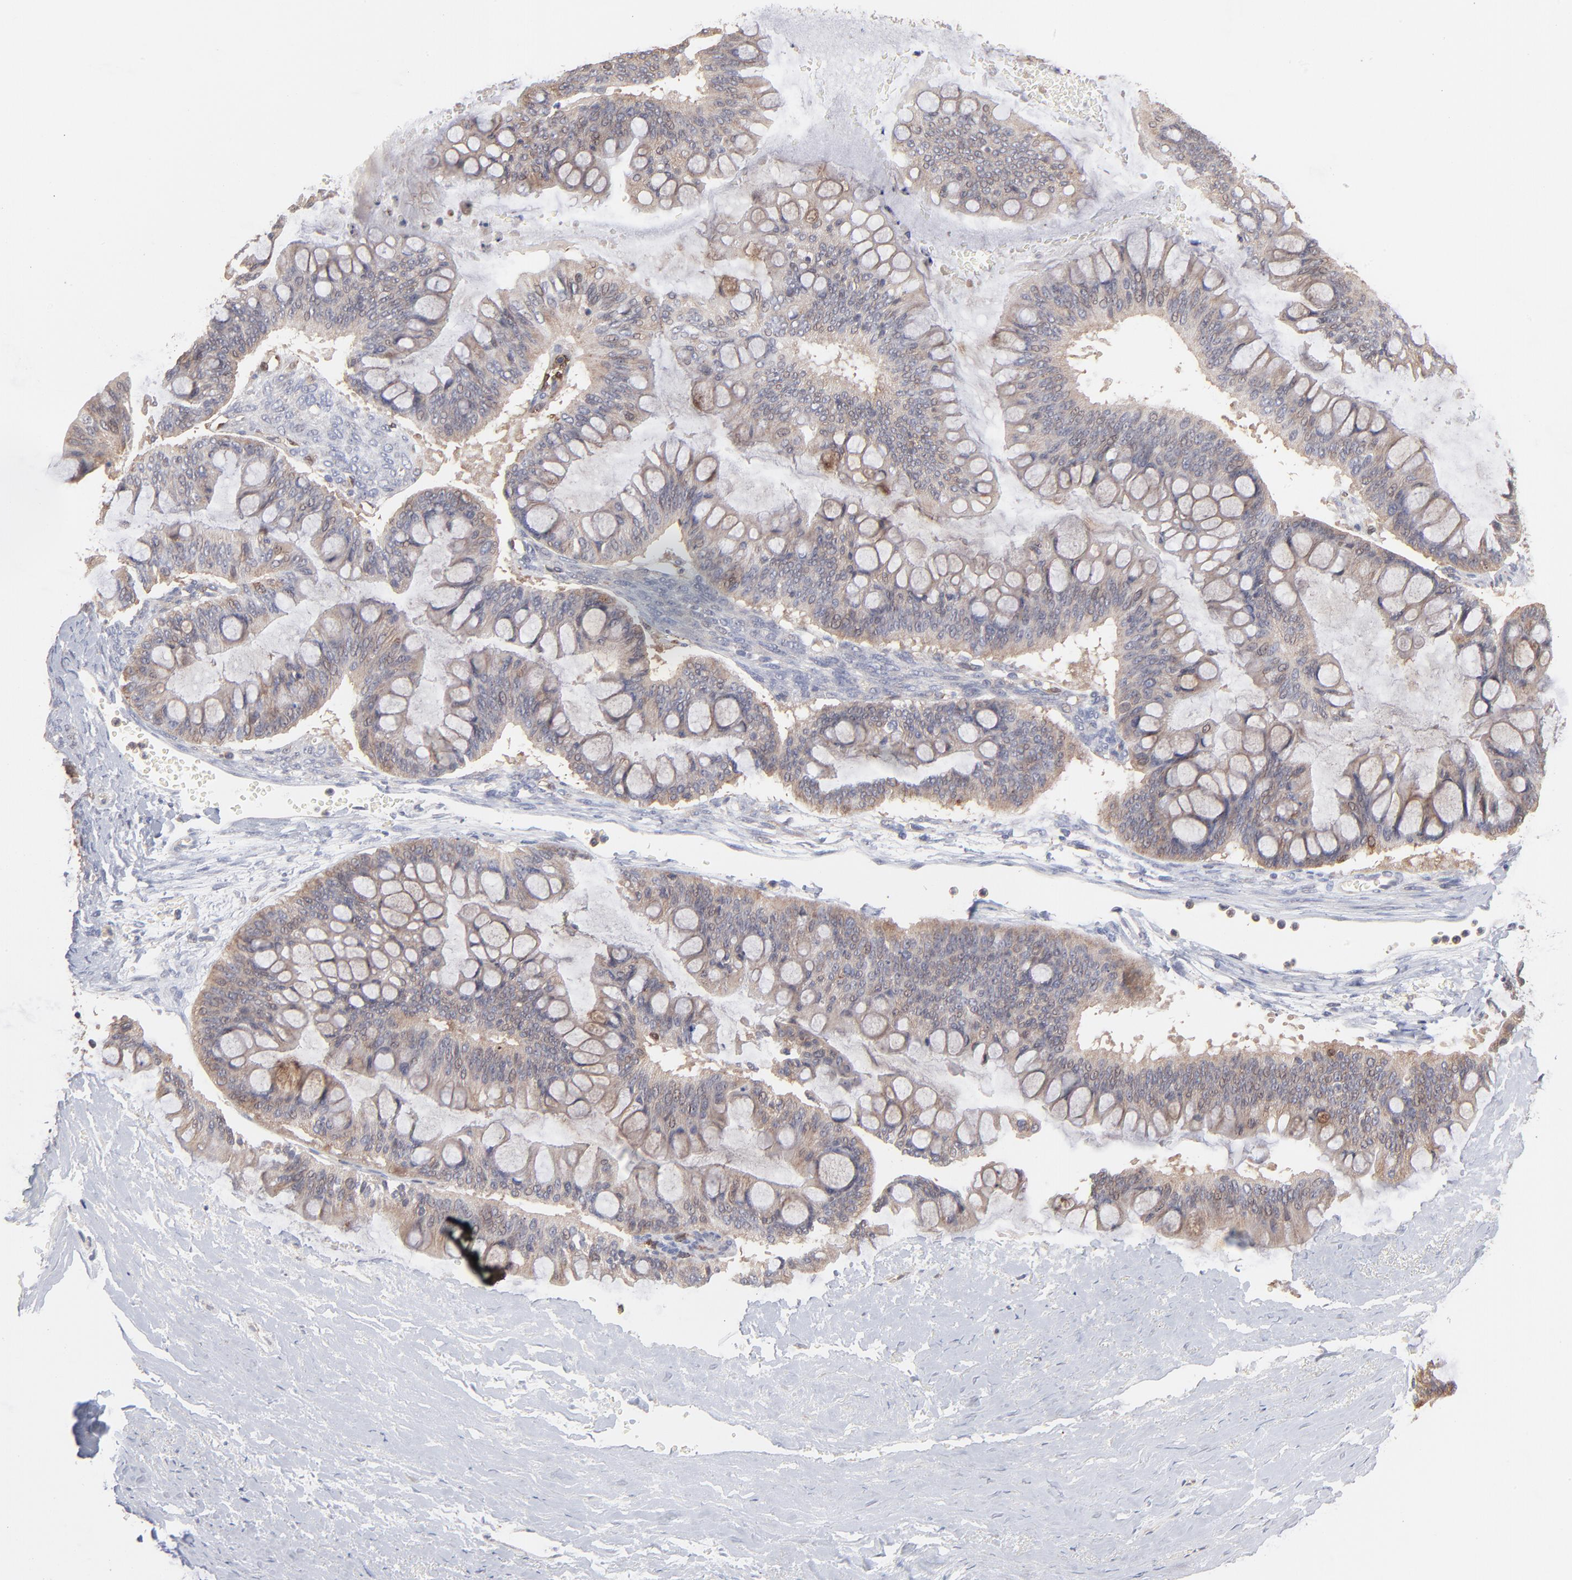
{"staining": {"intensity": "weak", "quantity": ">75%", "location": "cytoplasmic/membranous"}, "tissue": "ovarian cancer", "cell_type": "Tumor cells", "image_type": "cancer", "snomed": [{"axis": "morphology", "description": "Cystadenocarcinoma, mucinous, NOS"}, {"axis": "topography", "description": "Ovary"}], "caption": "High-magnification brightfield microscopy of mucinous cystadenocarcinoma (ovarian) stained with DAB (3,3'-diaminobenzidine) (brown) and counterstained with hematoxylin (blue). tumor cells exhibit weak cytoplasmic/membranous staining is seen in about>75% of cells. Immunohistochemistry stains the protein in brown and the nuclei are stained blue.", "gene": "IVNS1ABP", "patient": {"sex": "female", "age": 73}}